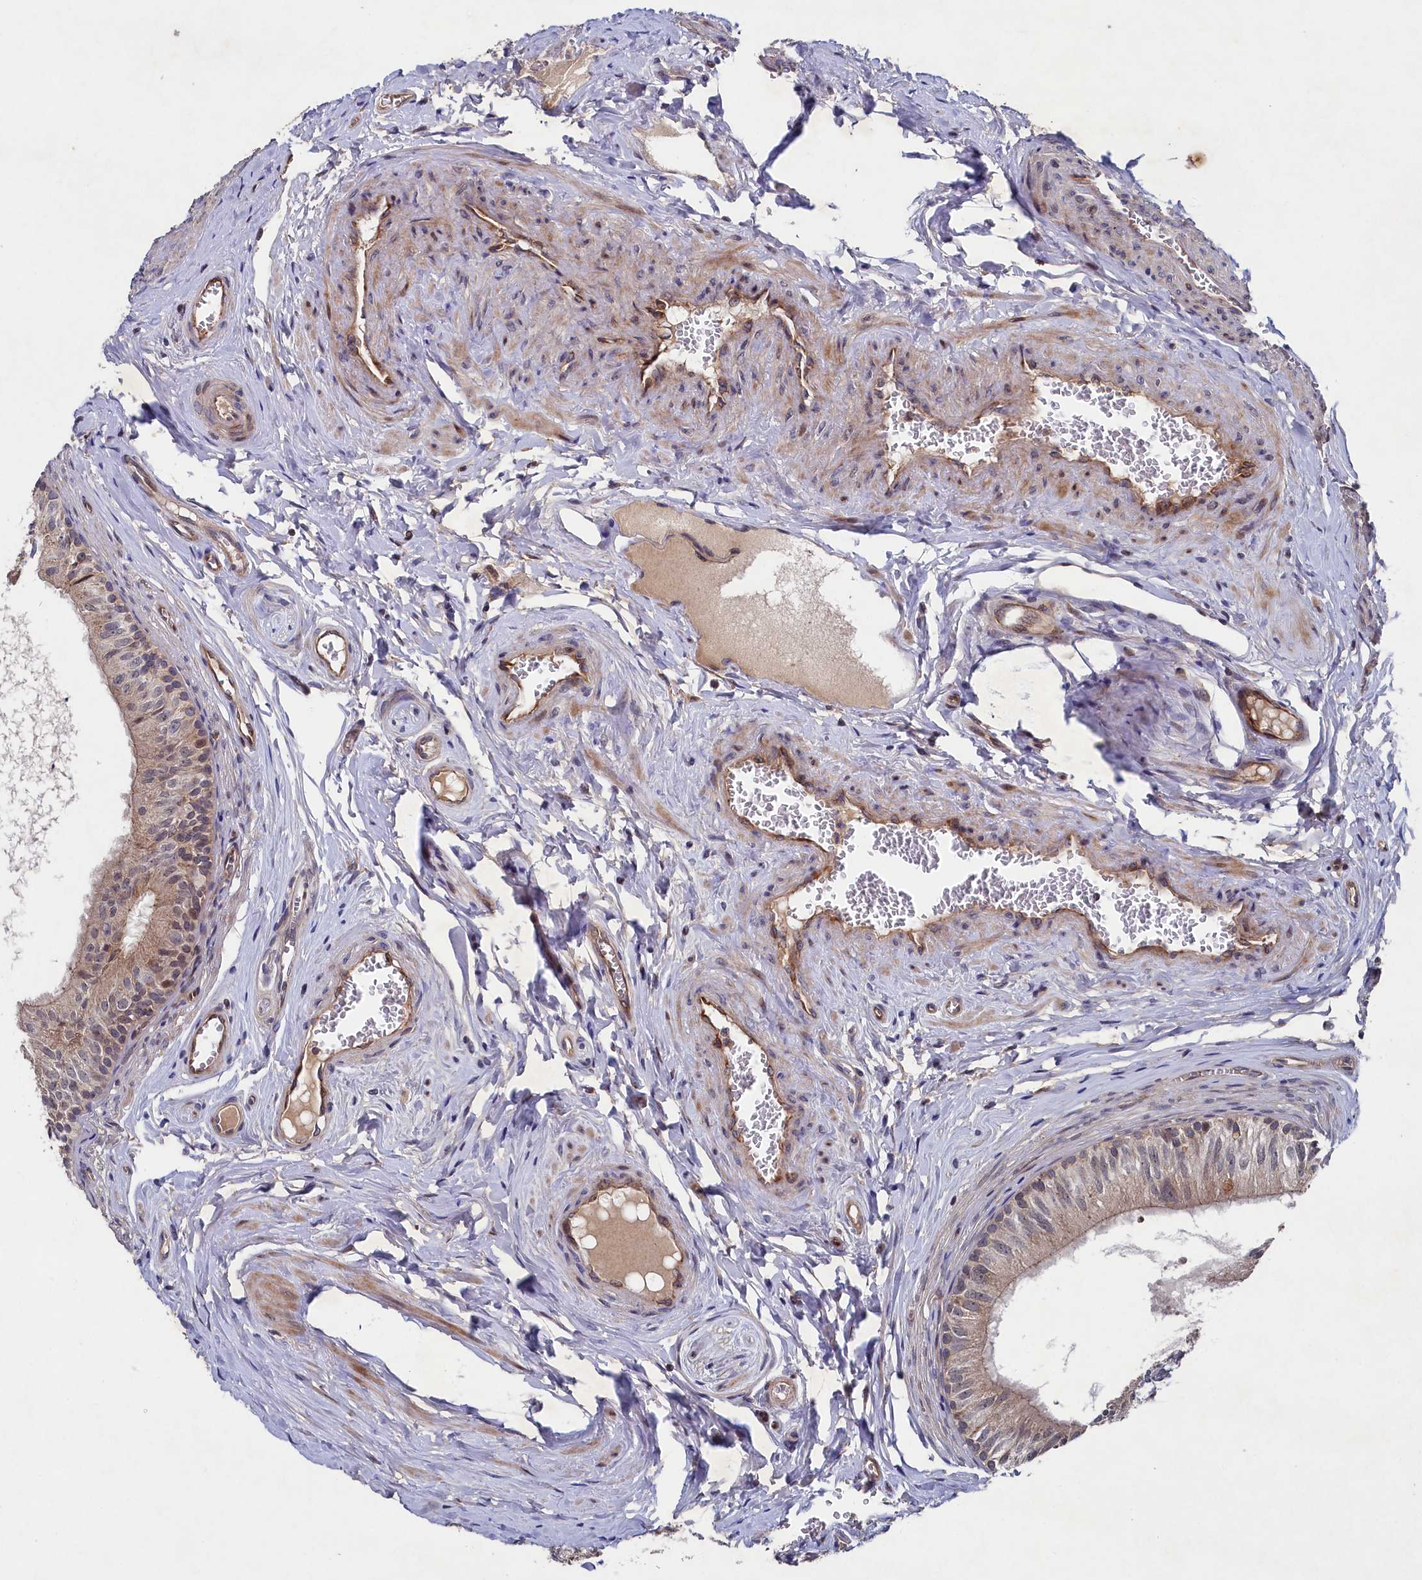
{"staining": {"intensity": "strong", "quantity": "<25%", "location": "cytoplasmic/membranous"}, "tissue": "epididymis", "cell_type": "Glandular cells", "image_type": "normal", "snomed": [{"axis": "morphology", "description": "Normal tissue, NOS"}, {"axis": "topography", "description": "Epididymis"}], "caption": "Glandular cells demonstrate strong cytoplasmic/membranous positivity in approximately <25% of cells in normal epididymis.", "gene": "SUPV3L1", "patient": {"sex": "male", "age": 46}}